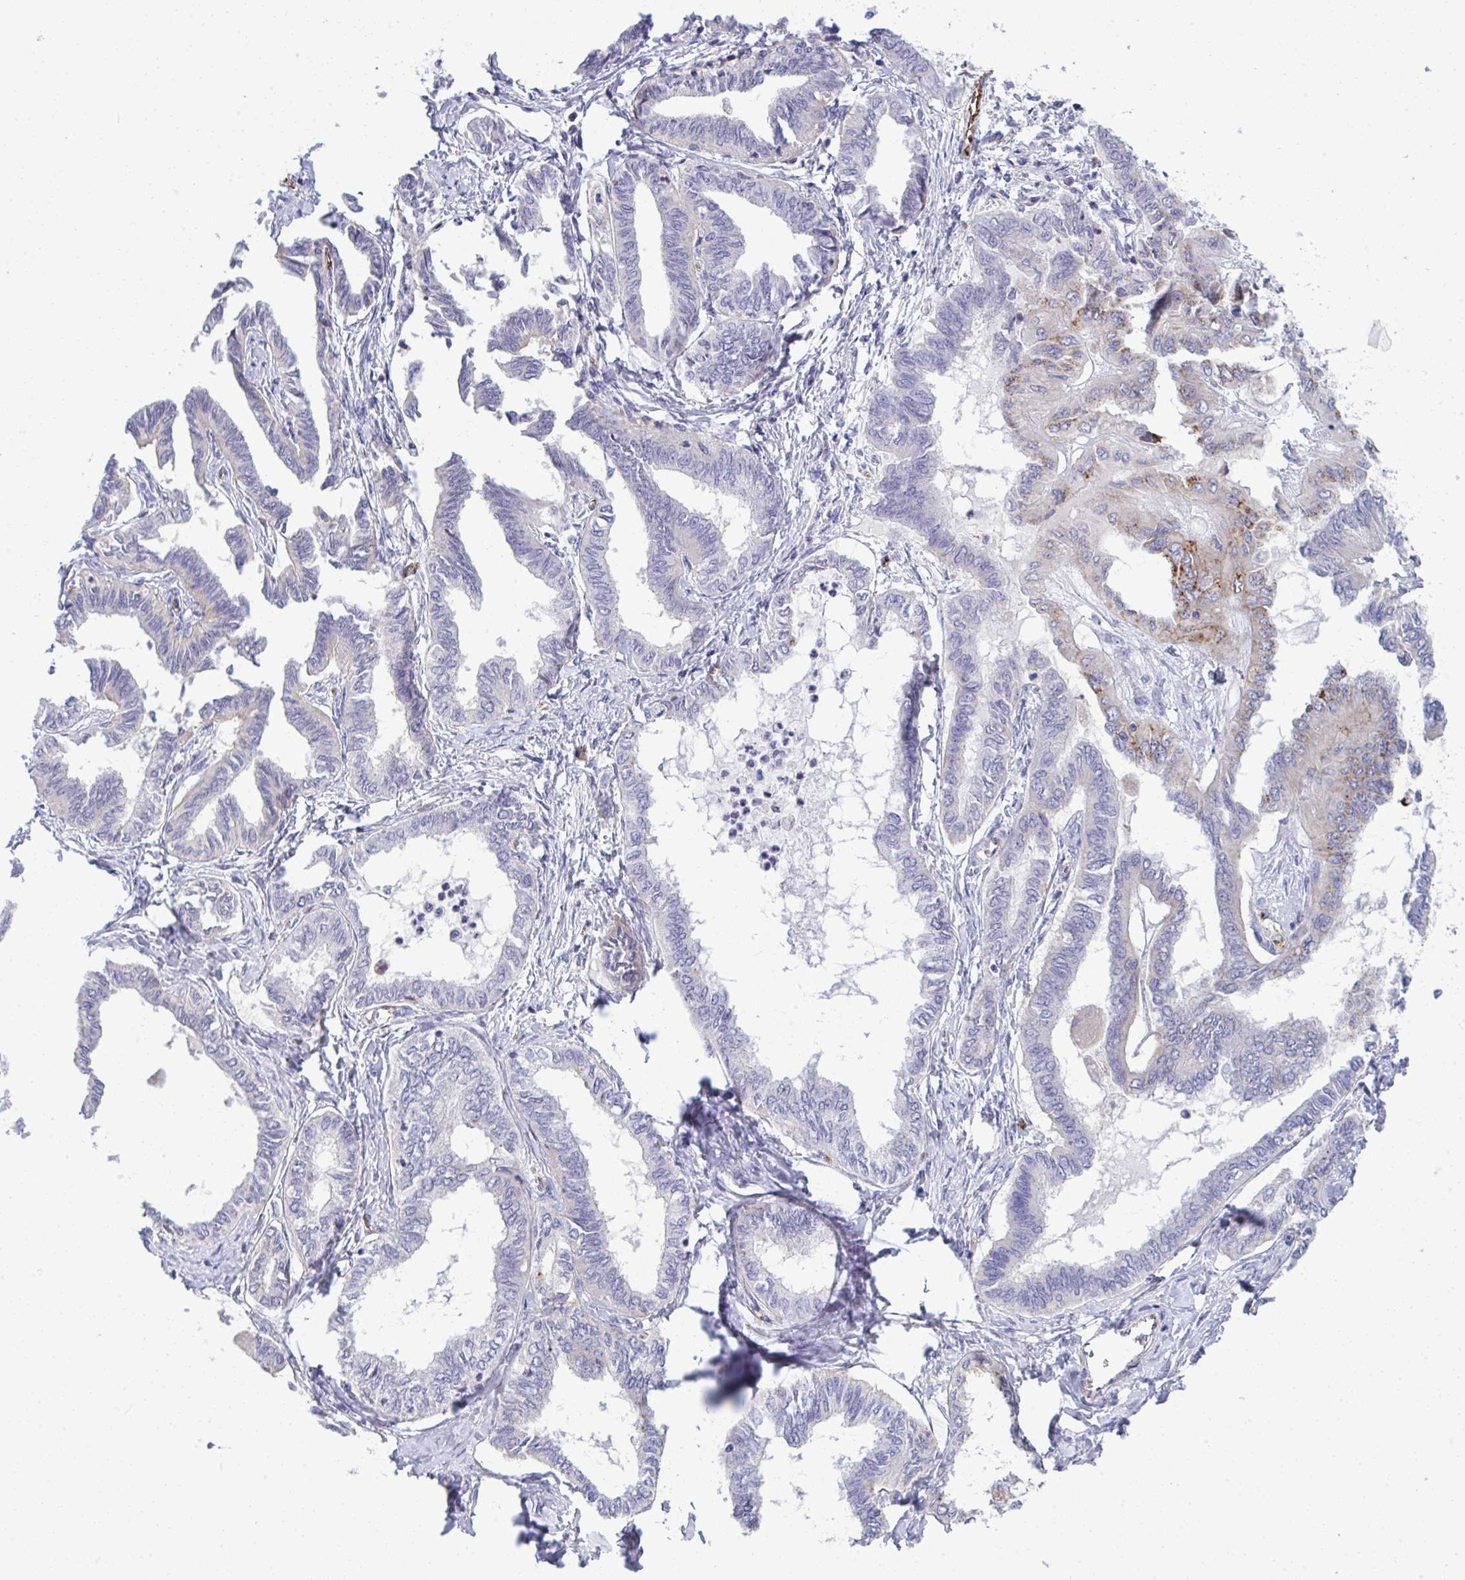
{"staining": {"intensity": "moderate", "quantity": "<25%", "location": "cytoplasmic/membranous"}, "tissue": "ovarian cancer", "cell_type": "Tumor cells", "image_type": "cancer", "snomed": [{"axis": "morphology", "description": "Carcinoma, endometroid"}, {"axis": "topography", "description": "Ovary"}], "caption": "High-magnification brightfield microscopy of ovarian cancer (endometroid carcinoma) stained with DAB (brown) and counterstained with hematoxylin (blue). tumor cells exhibit moderate cytoplasmic/membranous staining is identified in about<25% of cells.", "gene": "TOR1AIP2", "patient": {"sex": "female", "age": 70}}